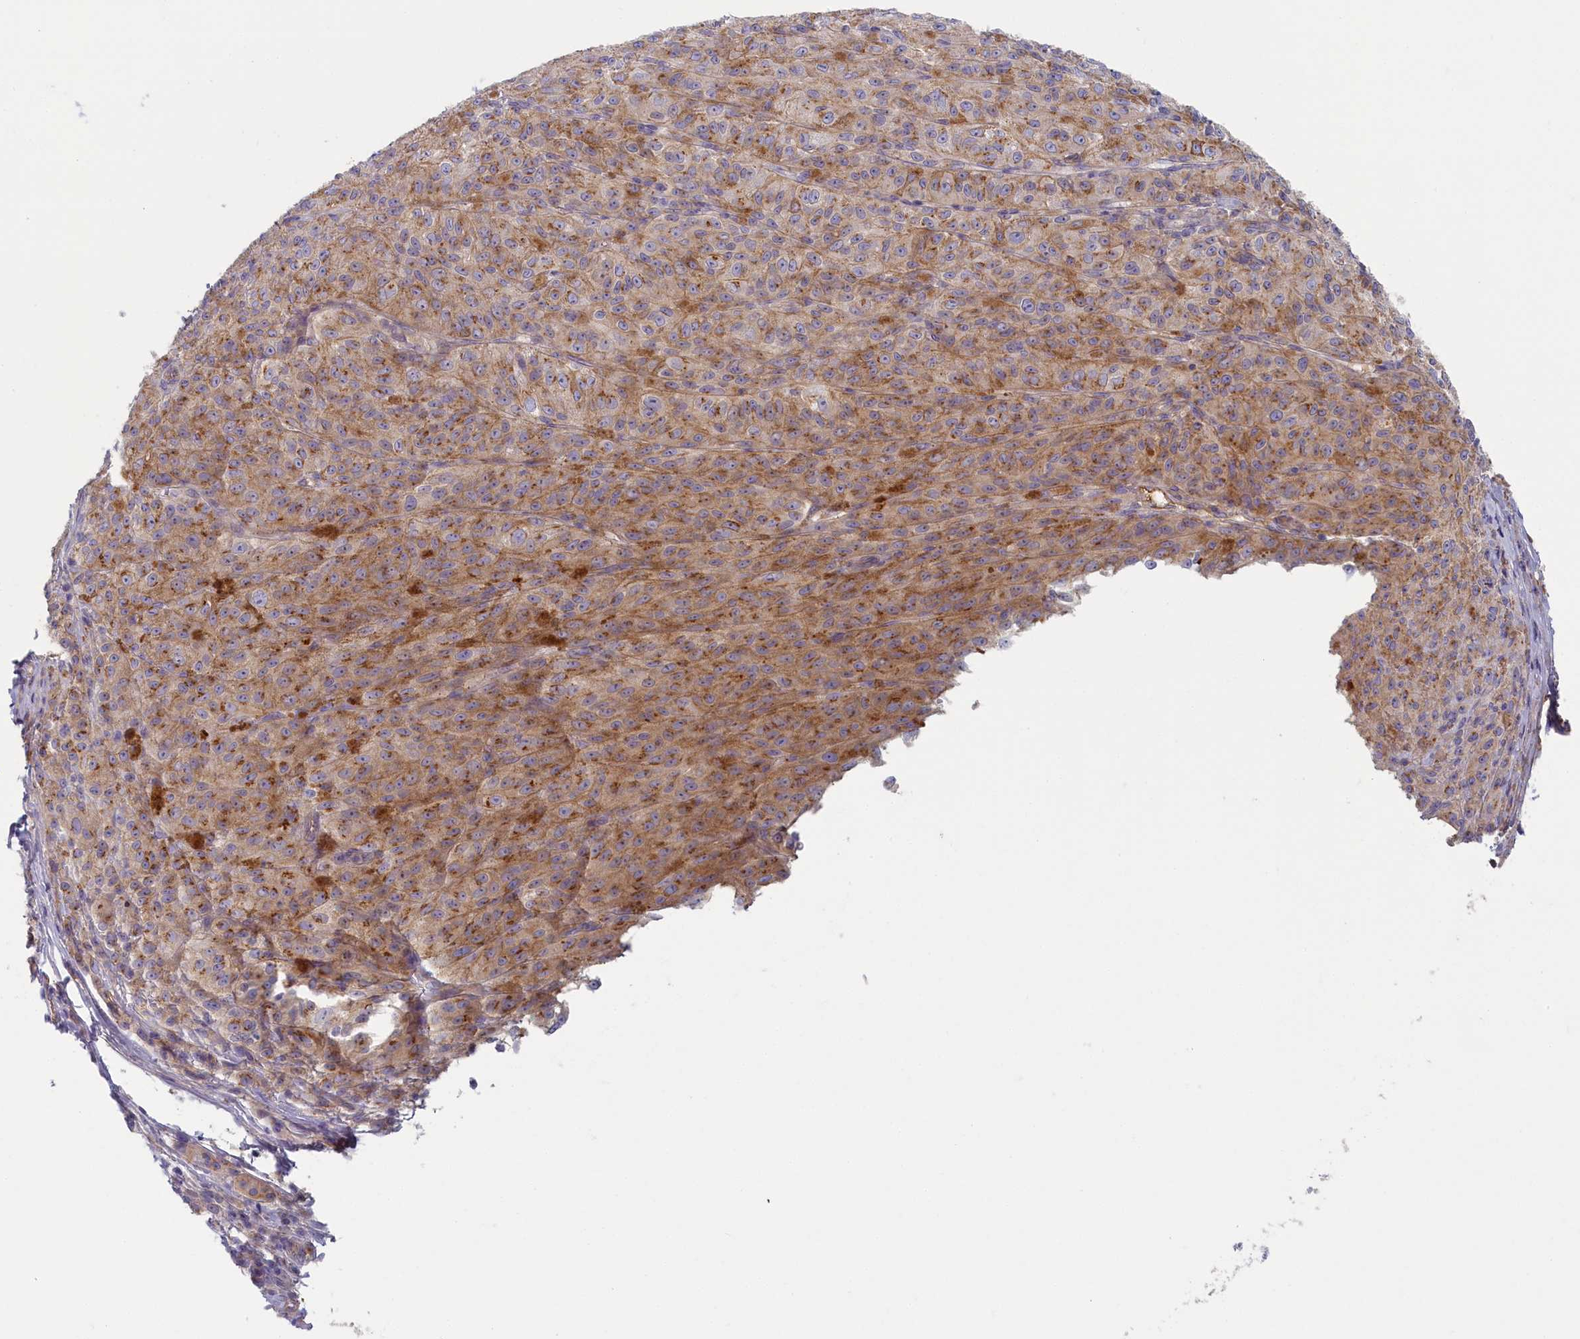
{"staining": {"intensity": "moderate", "quantity": ">75%", "location": "cytoplasmic/membranous"}, "tissue": "melanoma", "cell_type": "Tumor cells", "image_type": "cancer", "snomed": [{"axis": "morphology", "description": "Malignant melanoma, NOS"}, {"axis": "topography", "description": "Skin"}], "caption": "Protein positivity by immunohistochemistry exhibits moderate cytoplasmic/membranous staining in approximately >75% of tumor cells in malignant melanoma.", "gene": "STX16", "patient": {"sex": "female", "age": 52}}